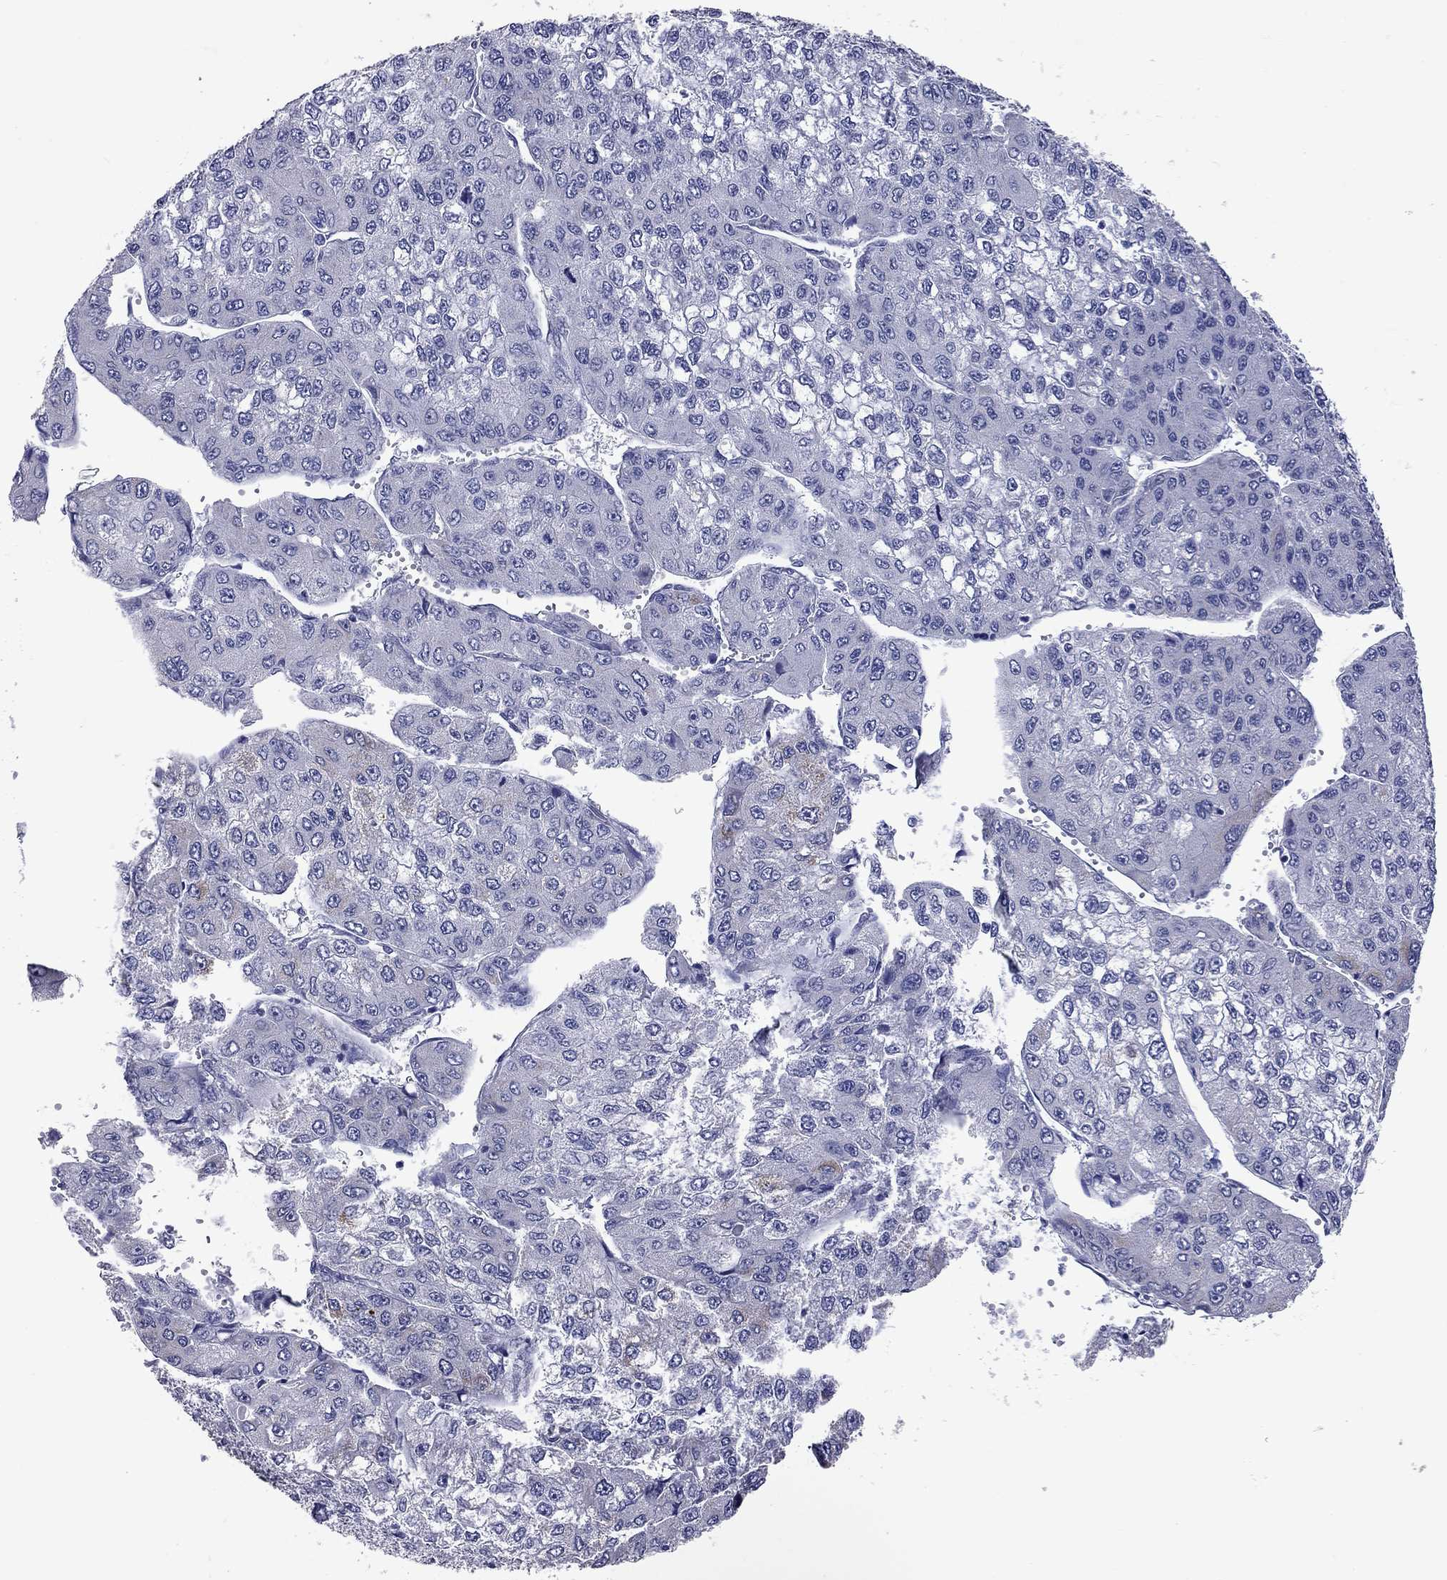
{"staining": {"intensity": "moderate", "quantity": "<25%", "location": "cytoplasmic/membranous"}, "tissue": "liver cancer", "cell_type": "Tumor cells", "image_type": "cancer", "snomed": [{"axis": "morphology", "description": "Carcinoma, Hepatocellular, NOS"}, {"axis": "topography", "description": "Liver"}], "caption": "Brown immunohistochemical staining in liver cancer (hepatocellular carcinoma) demonstrates moderate cytoplasmic/membranous expression in approximately <25% of tumor cells.", "gene": "SHOC2", "patient": {"sex": "female", "age": 66}}